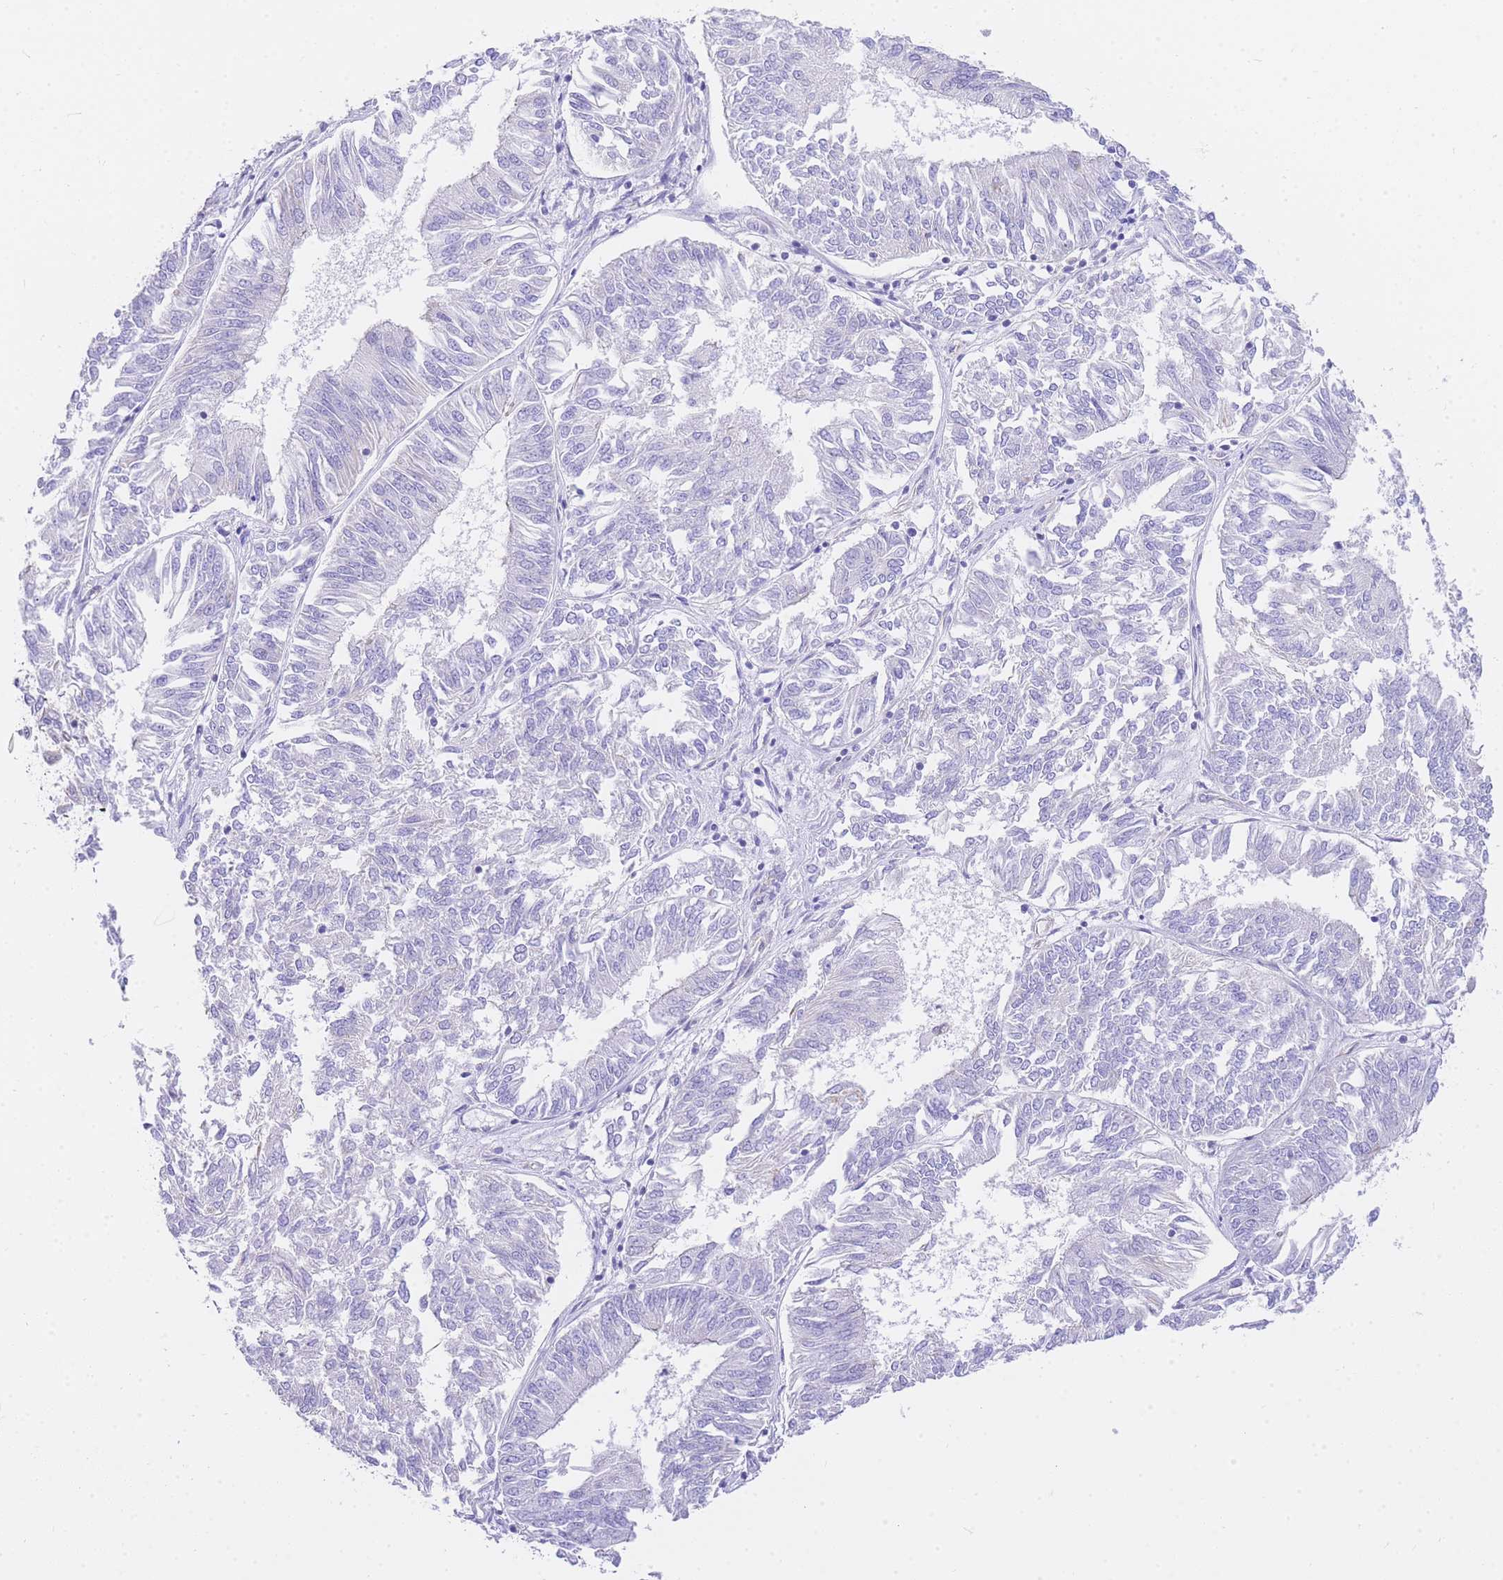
{"staining": {"intensity": "negative", "quantity": "none", "location": "none"}, "tissue": "endometrial cancer", "cell_type": "Tumor cells", "image_type": "cancer", "snomed": [{"axis": "morphology", "description": "Adenocarcinoma, NOS"}, {"axis": "topography", "description": "Endometrium"}], "caption": "Endometrial cancer stained for a protein using IHC displays no staining tumor cells.", "gene": "SRSF12", "patient": {"sex": "female", "age": 58}}